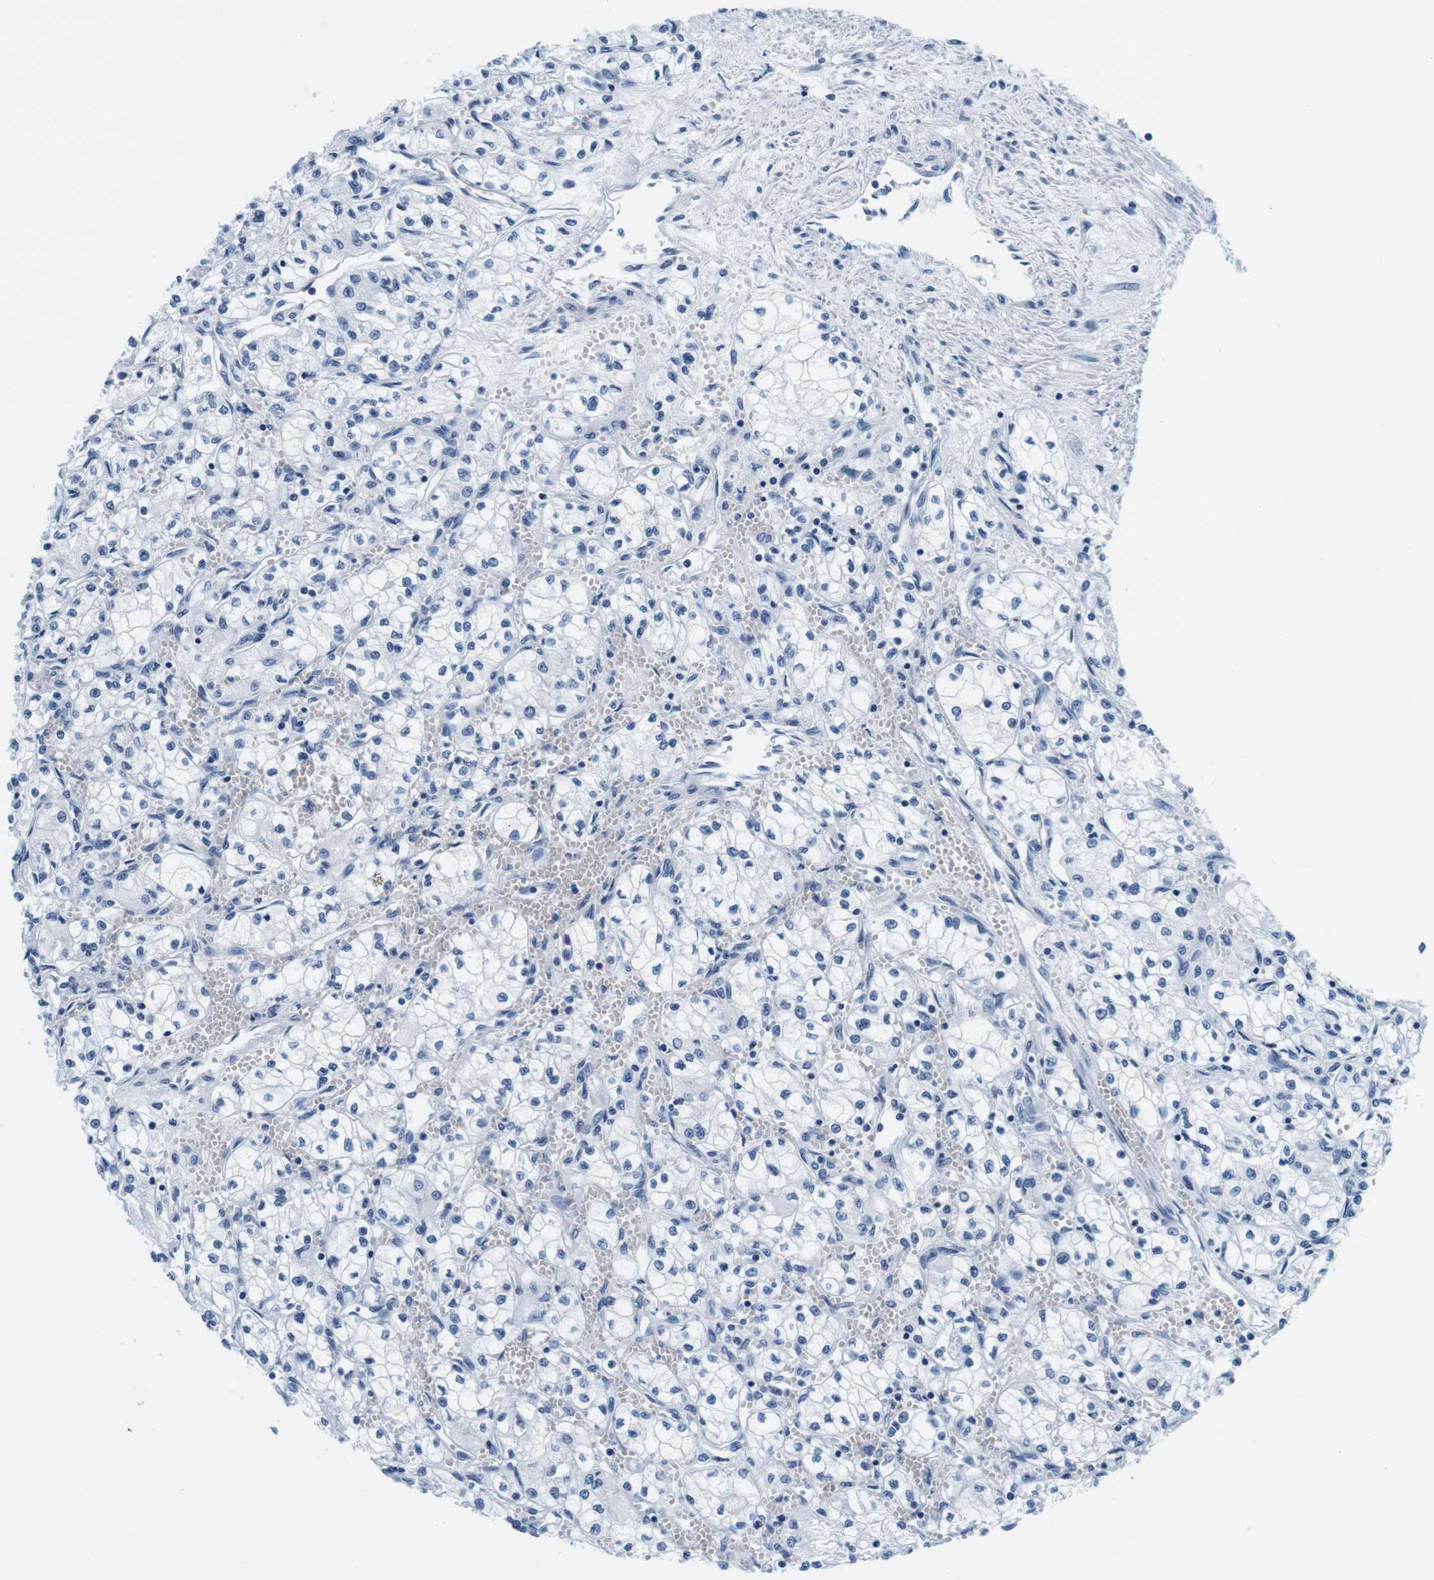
{"staining": {"intensity": "negative", "quantity": "none", "location": "none"}, "tissue": "renal cancer", "cell_type": "Tumor cells", "image_type": "cancer", "snomed": [{"axis": "morphology", "description": "Normal tissue, NOS"}, {"axis": "morphology", "description": "Adenocarcinoma, NOS"}, {"axis": "topography", "description": "Kidney"}], "caption": "An immunohistochemistry (IHC) micrograph of renal adenocarcinoma is shown. There is no staining in tumor cells of renal adenocarcinoma. (DAB (3,3'-diaminobenzidine) immunohistochemistry (IHC) visualized using brightfield microscopy, high magnification).", "gene": "ELANE", "patient": {"sex": "male", "age": 59}}